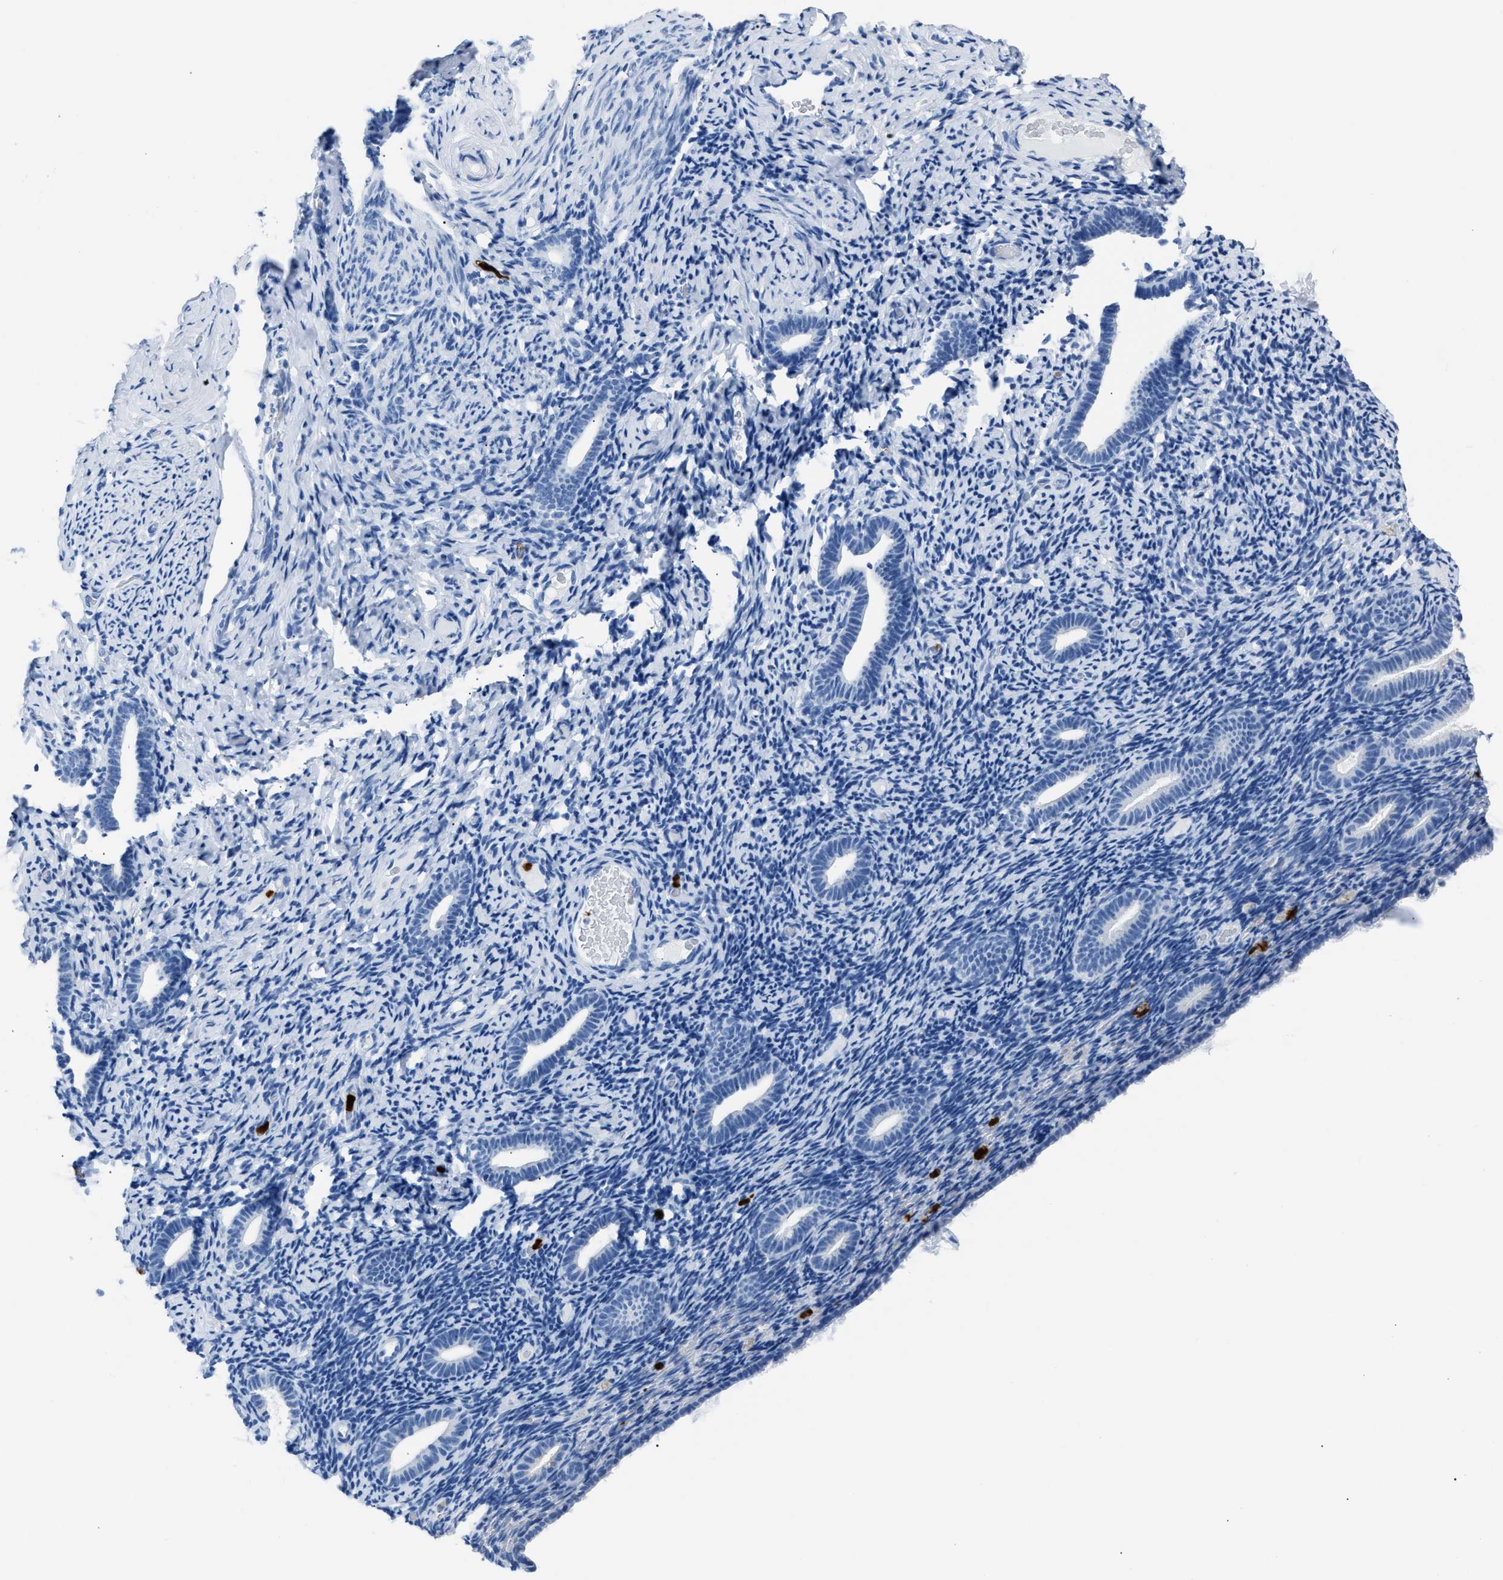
{"staining": {"intensity": "negative", "quantity": "none", "location": "none"}, "tissue": "endometrium", "cell_type": "Cells in endometrial stroma", "image_type": "normal", "snomed": [{"axis": "morphology", "description": "Normal tissue, NOS"}, {"axis": "topography", "description": "Endometrium"}], "caption": "DAB (3,3'-diaminobenzidine) immunohistochemical staining of unremarkable human endometrium reveals no significant staining in cells in endometrial stroma. The staining is performed using DAB (3,3'-diaminobenzidine) brown chromogen with nuclei counter-stained in using hematoxylin.", "gene": "S100P", "patient": {"sex": "female", "age": 51}}